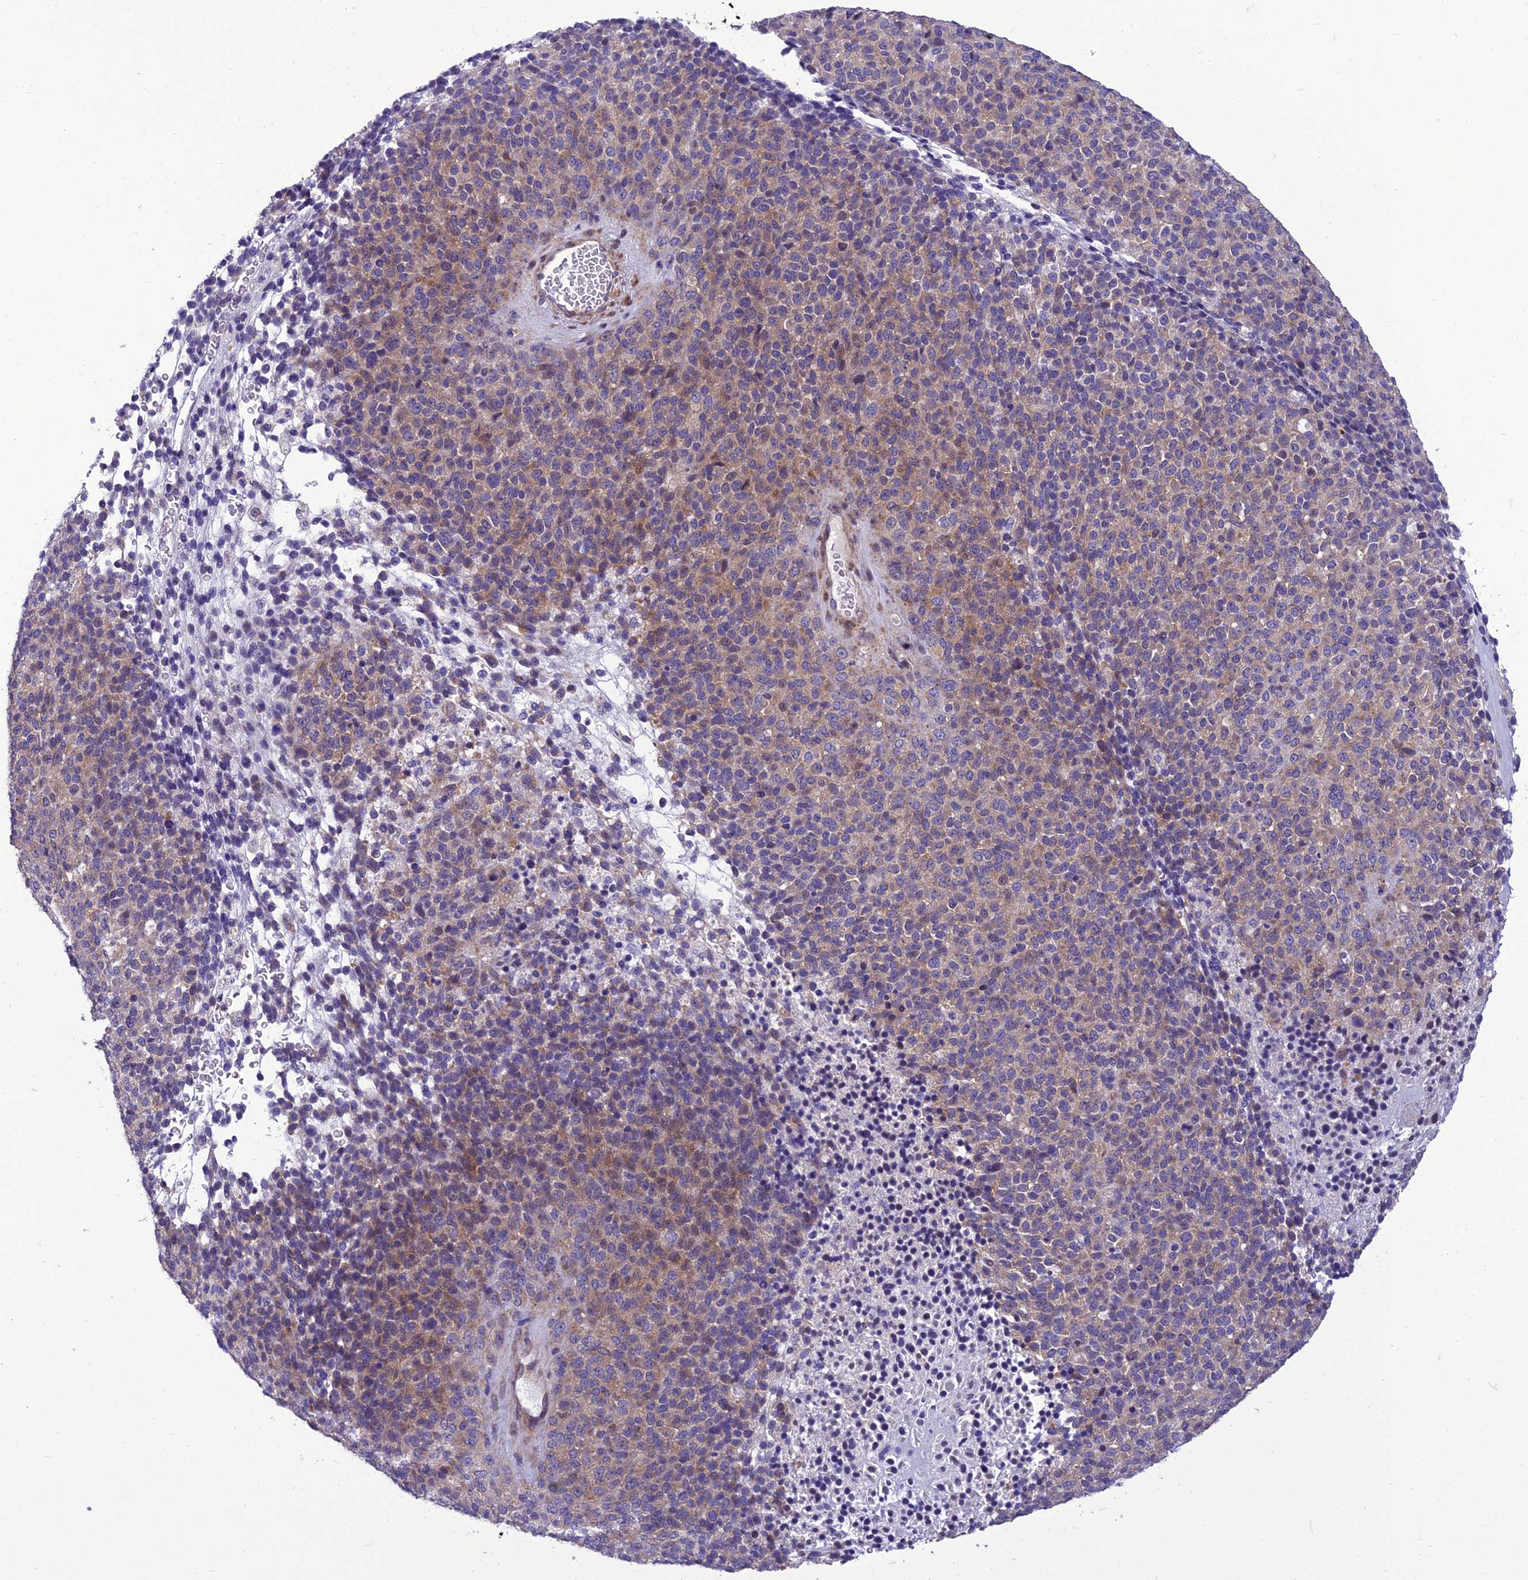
{"staining": {"intensity": "moderate", "quantity": "25%-75%", "location": "cytoplasmic/membranous"}, "tissue": "melanoma", "cell_type": "Tumor cells", "image_type": "cancer", "snomed": [{"axis": "morphology", "description": "Malignant melanoma, Metastatic site"}, {"axis": "topography", "description": "Brain"}], "caption": "This micrograph demonstrates melanoma stained with immunohistochemistry to label a protein in brown. The cytoplasmic/membranous of tumor cells show moderate positivity for the protein. Nuclei are counter-stained blue.", "gene": "GAB4", "patient": {"sex": "female", "age": 56}}